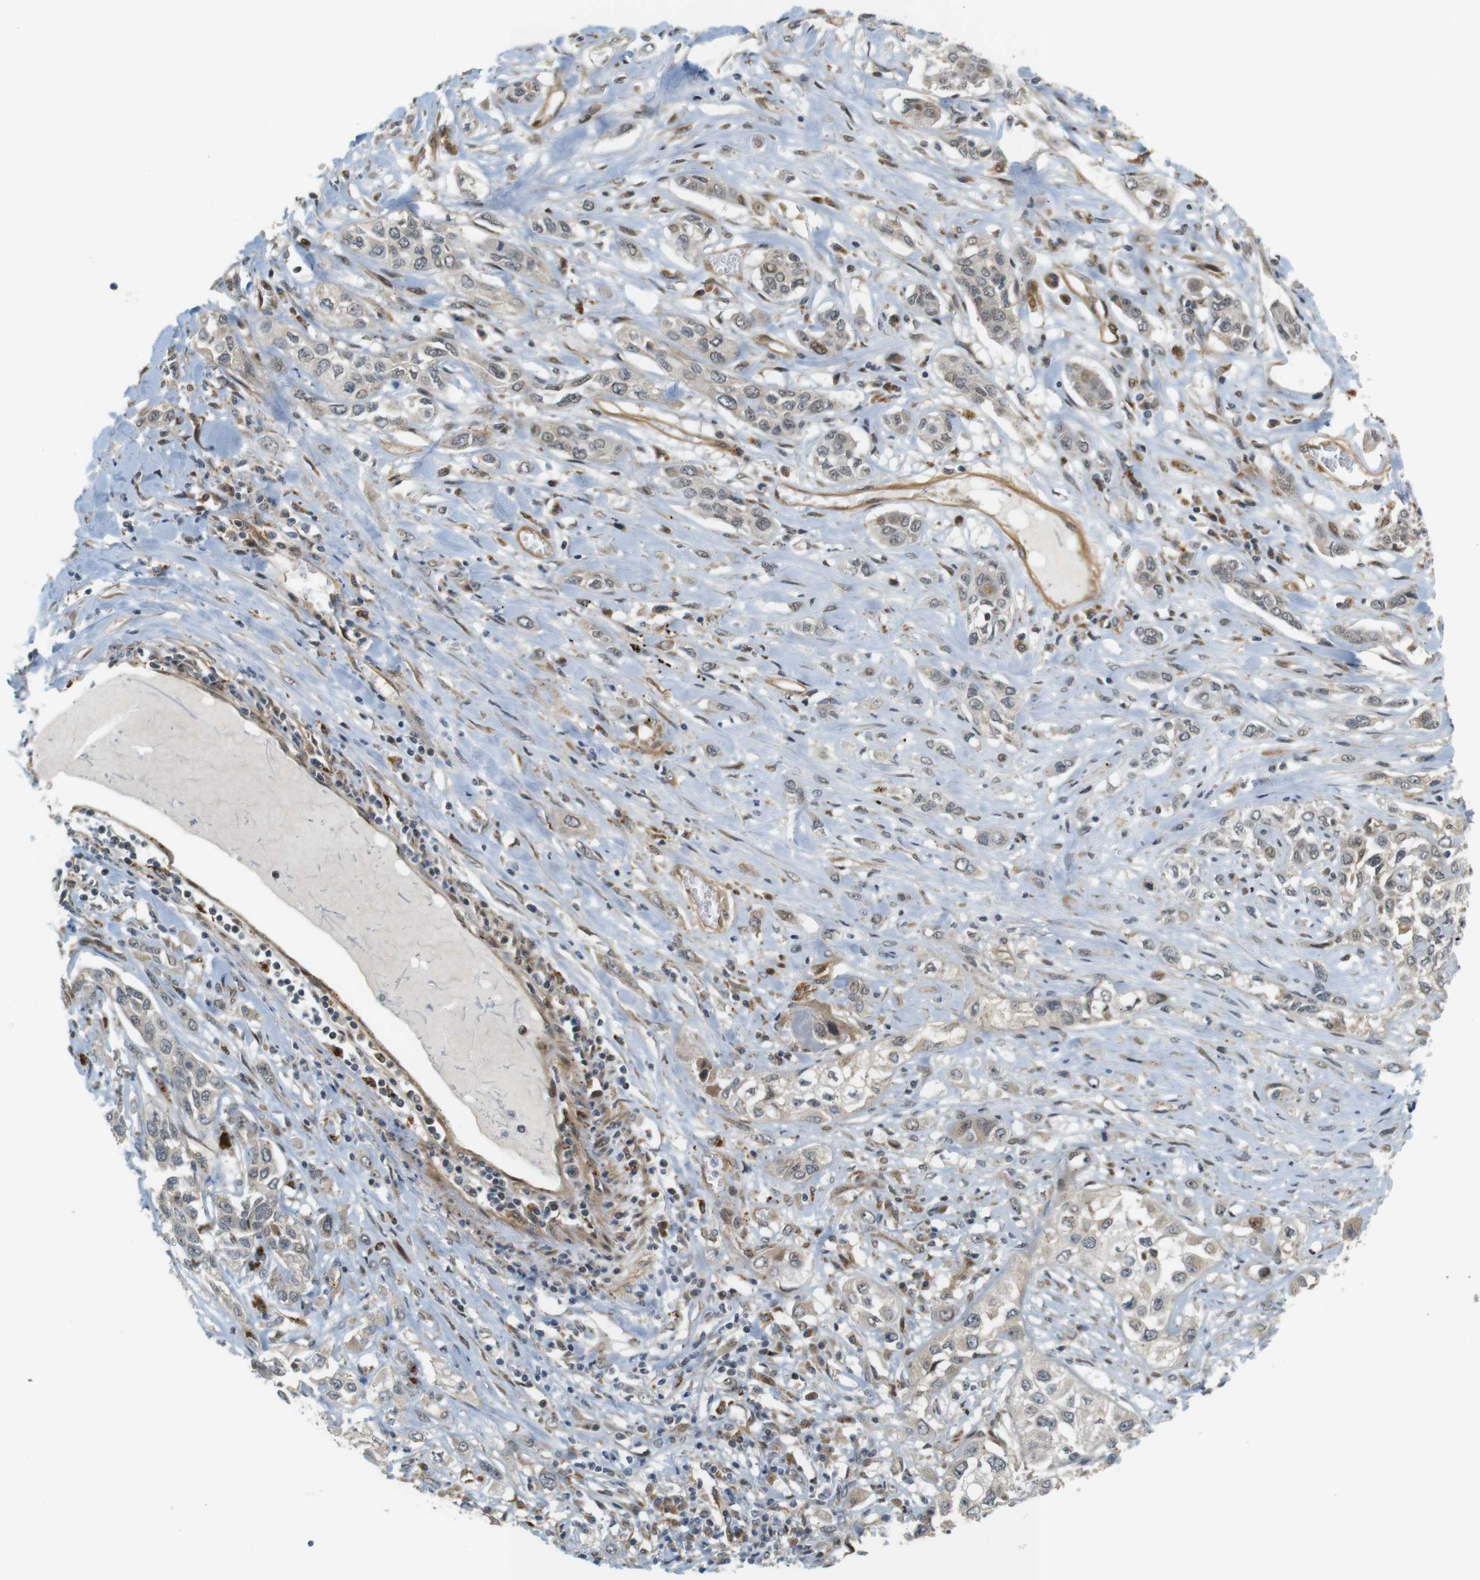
{"staining": {"intensity": "weak", "quantity": "<25%", "location": "cytoplasmic/membranous,nuclear"}, "tissue": "lung cancer", "cell_type": "Tumor cells", "image_type": "cancer", "snomed": [{"axis": "morphology", "description": "Squamous cell carcinoma, NOS"}, {"axis": "topography", "description": "Lung"}], "caption": "An image of human lung cancer is negative for staining in tumor cells. (DAB (3,3'-diaminobenzidine) immunohistochemistry with hematoxylin counter stain).", "gene": "TSPAN9", "patient": {"sex": "male", "age": 71}}